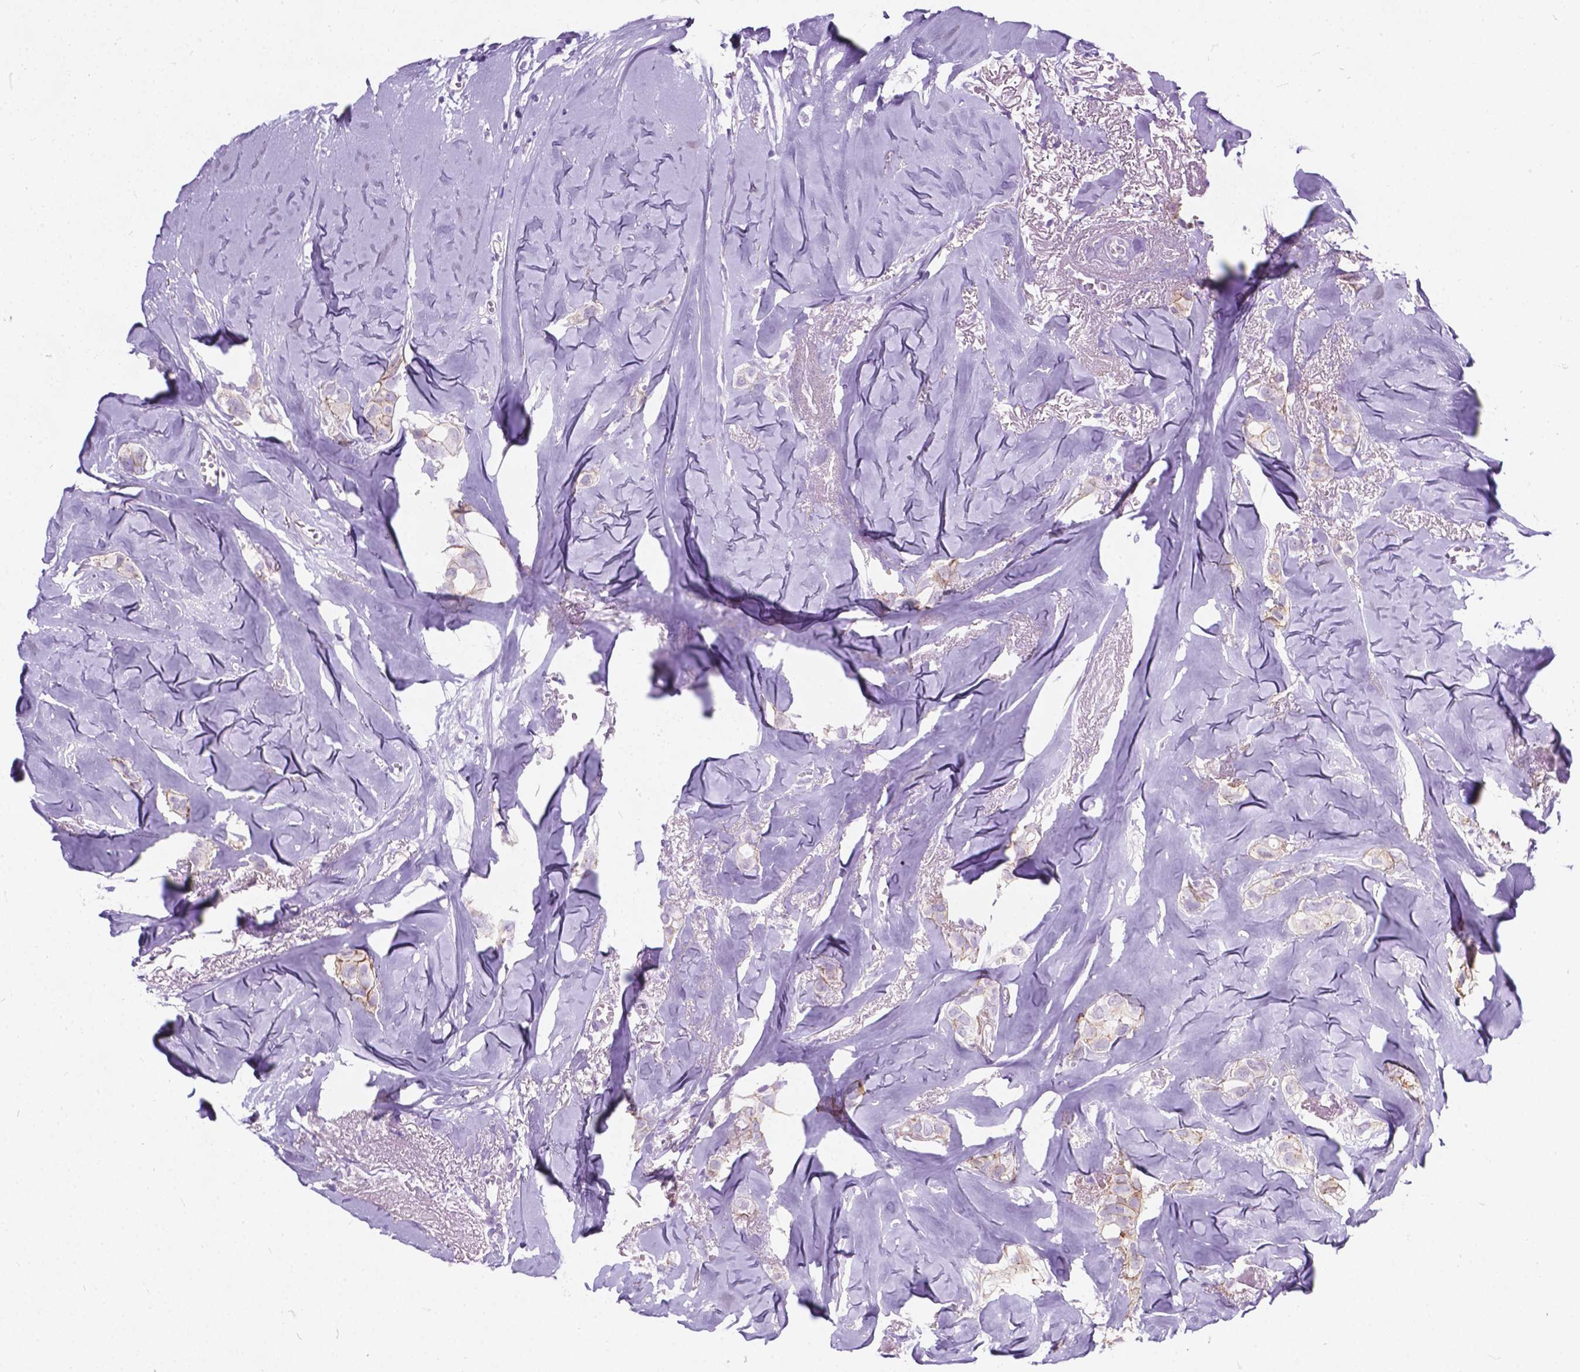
{"staining": {"intensity": "weak", "quantity": "<25%", "location": "cytoplasmic/membranous"}, "tissue": "breast cancer", "cell_type": "Tumor cells", "image_type": "cancer", "snomed": [{"axis": "morphology", "description": "Duct carcinoma"}, {"axis": "topography", "description": "Breast"}], "caption": "Photomicrograph shows no significant protein expression in tumor cells of breast cancer (intraductal carcinoma).", "gene": "KIAA0040", "patient": {"sex": "female", "age": 85}}